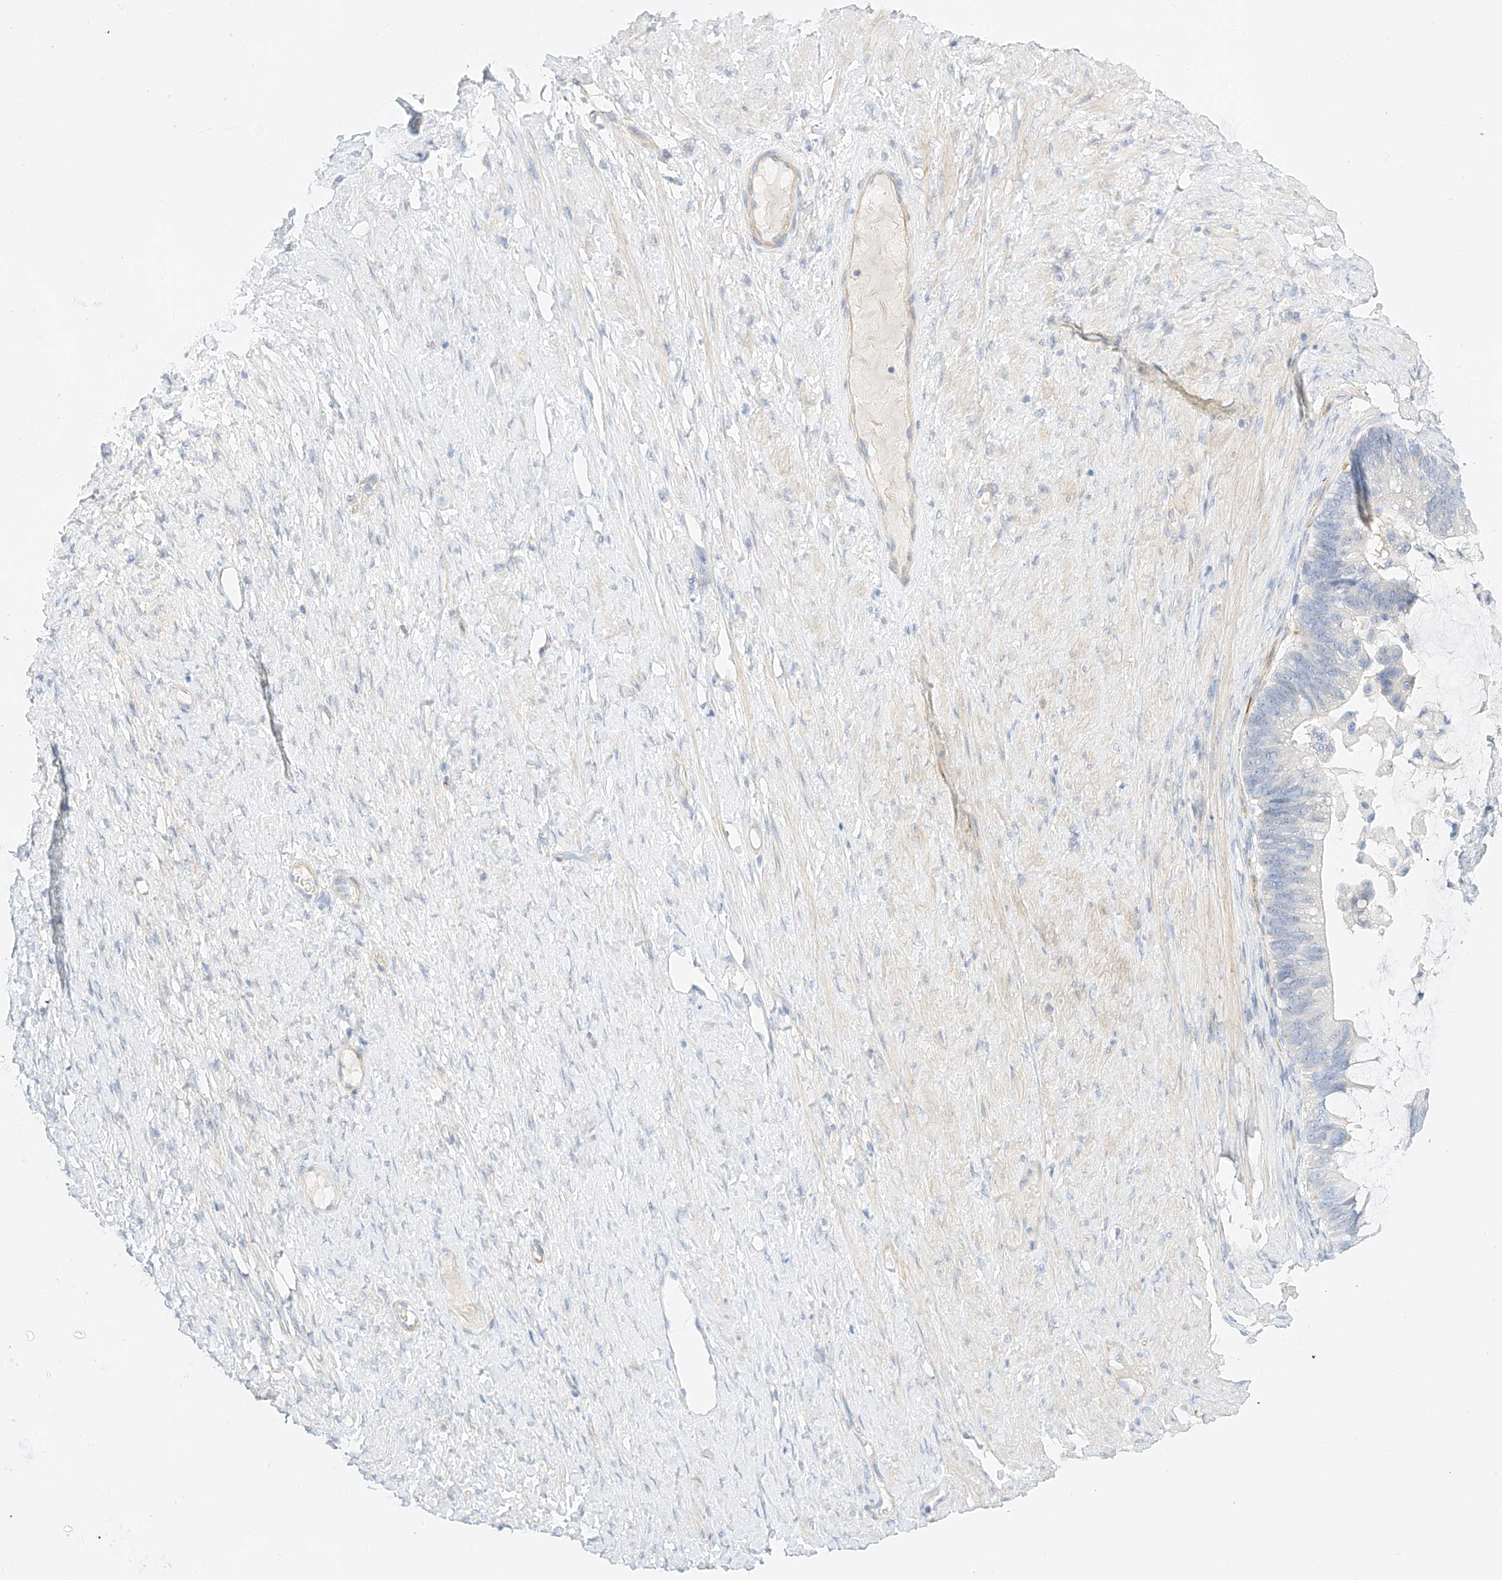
{"staining": {"intensity": "negative", "quantity": "none", "location": "none"}, "tissue": "ovarian cancer", "cell_type": "Tumor cells", "image_type": "cancer", "snomed": [{"axis": "morphology", "description": "Cystadenocarcinoma, mucinous, NOS"}, {"axis": "topography", "description": "Ovary"}], "caption": "IHC micrograph of human ovarian mucinous cystadenocarcinoma stained for a protein (brown), which reveals no positivity in tumor cells.", "gene": "CDCP2", "patient": {"sex": "female", "age": 61}}